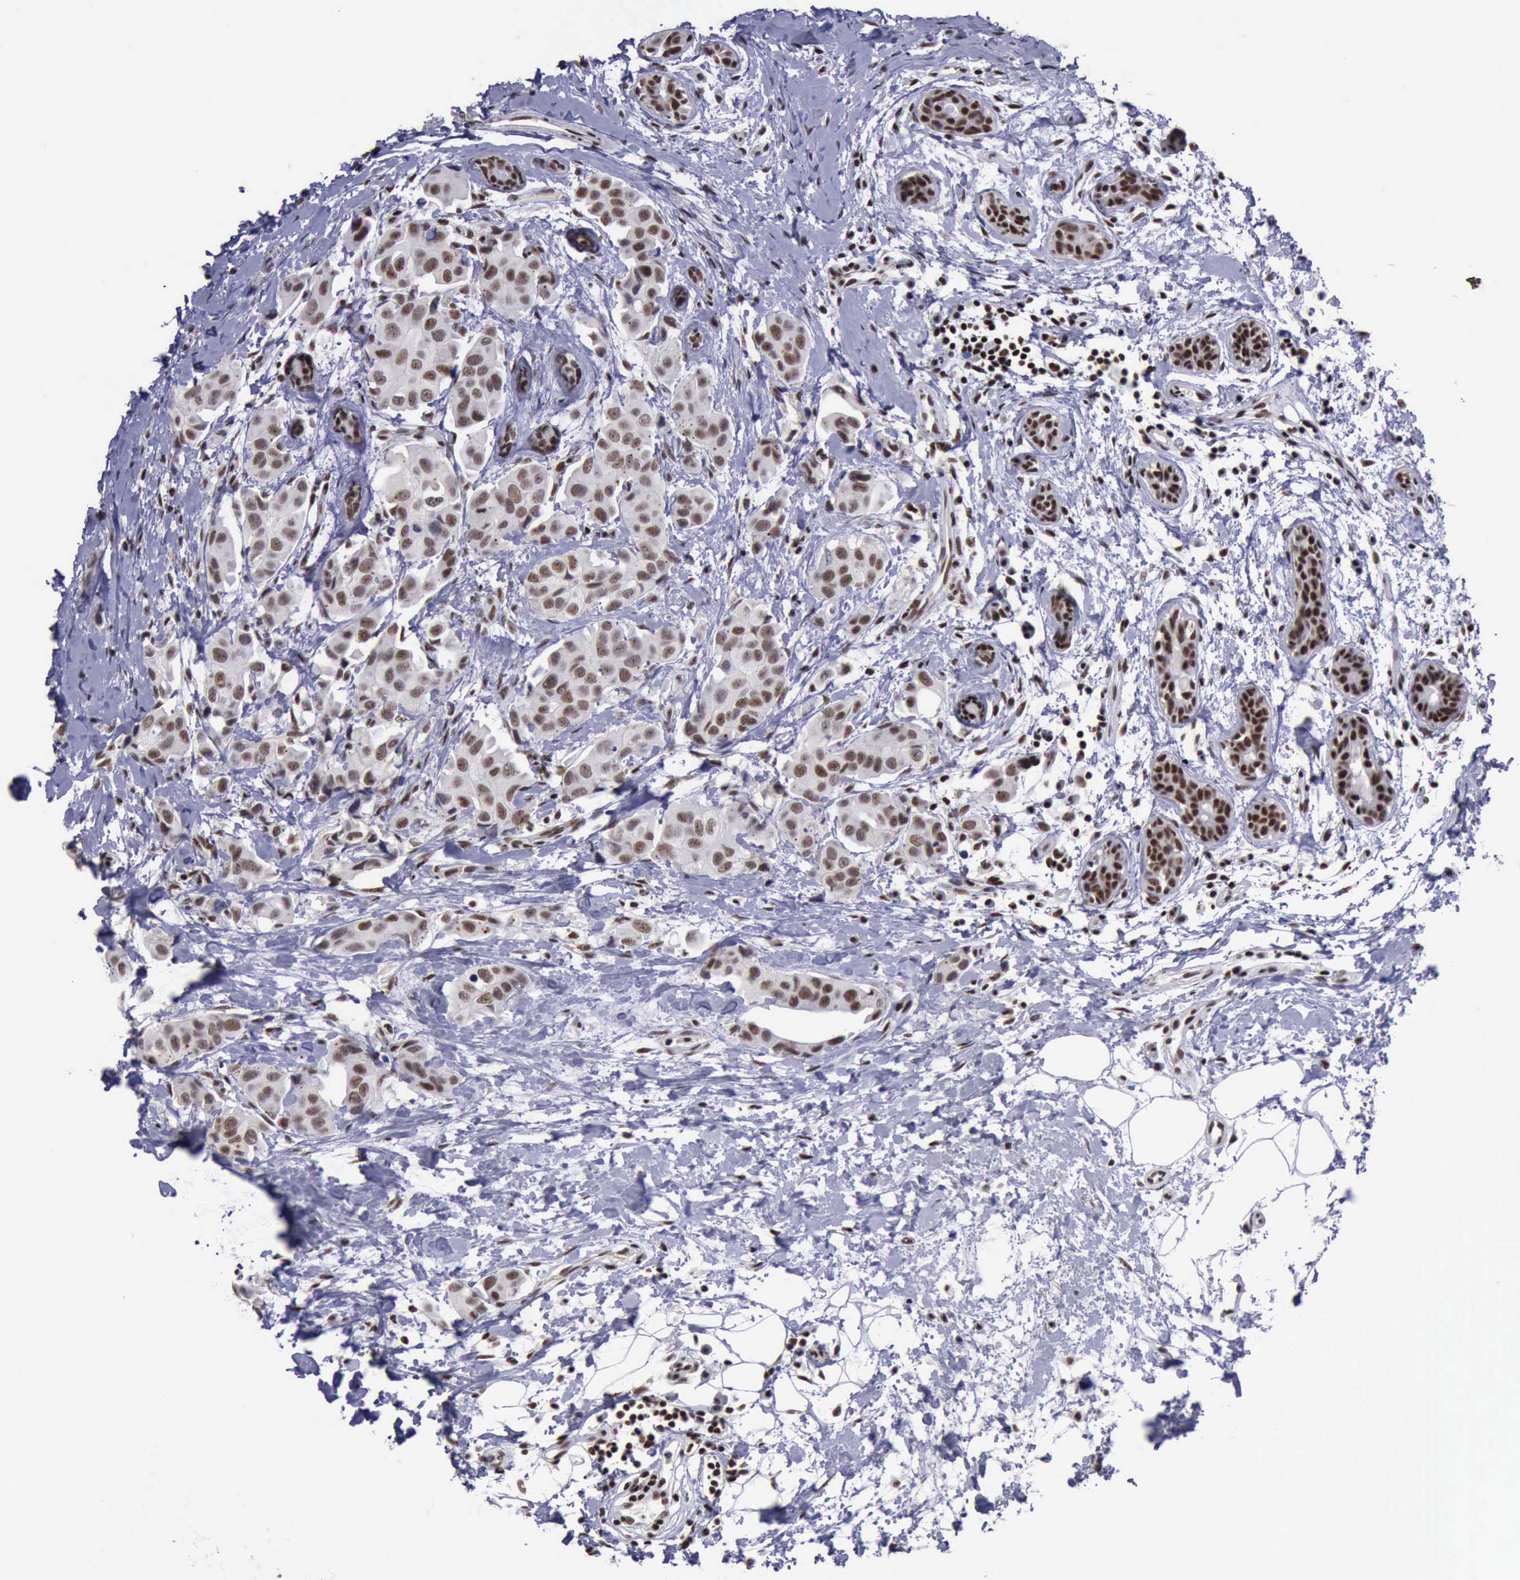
{"staining": {"intensity": "moderate", "quantity": ">75%", "location": "nuclear"}, "tissue": "breast cancer", "cell_type": "Tumor cells", "image_type": "cancer", "snomed": [{"axis": "morphology", "description": "Duct carcinoma"}, {"axis": "topography", "description": "Breast"}], "caption": "A histopathology image of breast infiltrating ductal carcinoma stained for a protein demonstrates moderate nuclear brown staining in tumor cells.", "gene": "YY1", "patient": {"sex": "female", "age": 40}}